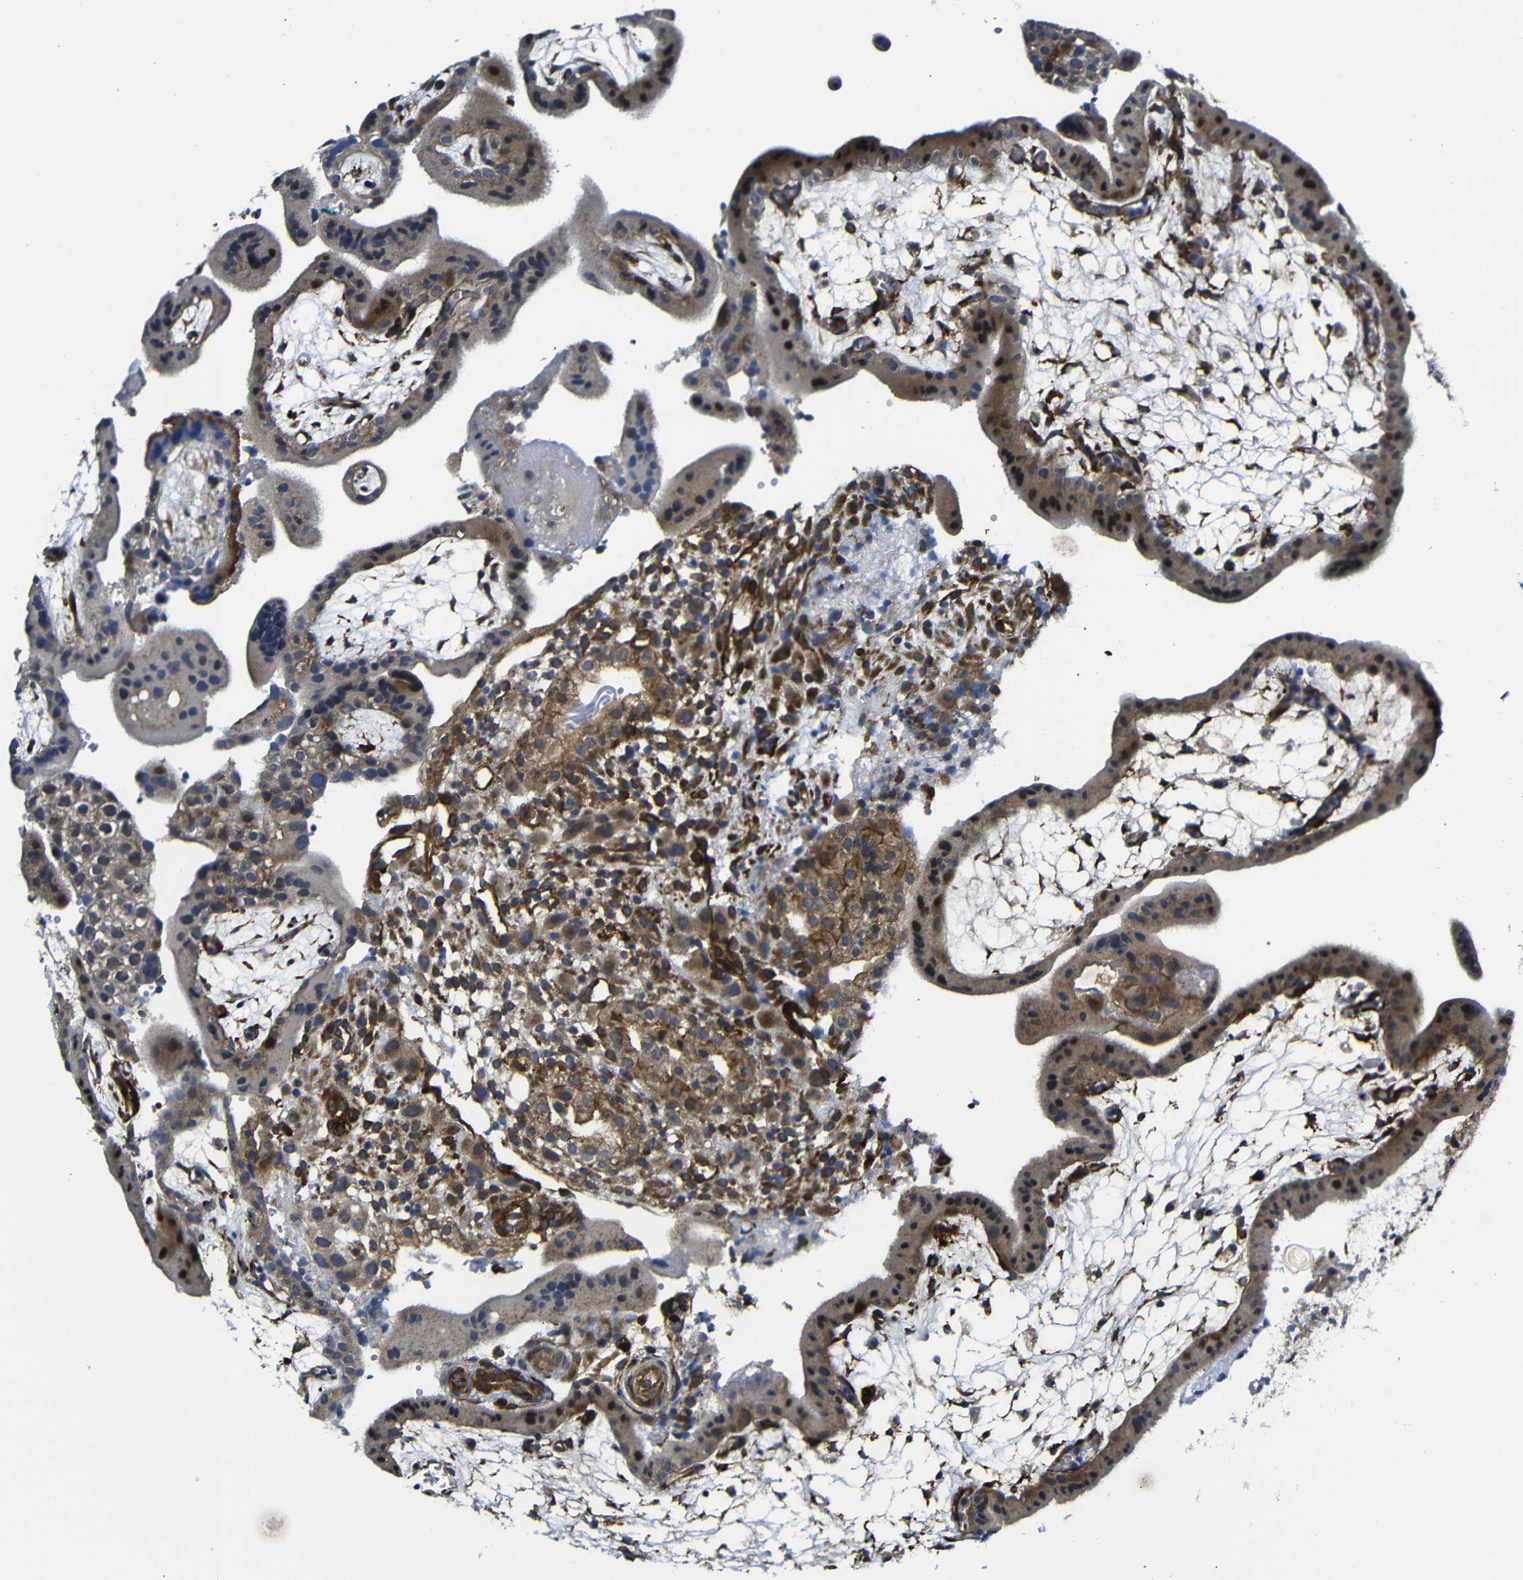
{"staining": {"intensity": "strong", "quantity": ">75%", "location": "cytoplasmic/membranous,nuclear"}, "tissue": "placenta", "cell_type": "Trophoblastic cells", "image_type": "normal", "snomed": [{"axis": "morphology", "description": "Normal tissue, NOS"}, {"axis": "topography", "description": "Placenta"}], "caption": "The micrograph displays immunohistochemical staining of normal placenta. There is strong cytoplasmic/membranous,nuclear positivity is identified in about >75% of trophoblastic cells. The staining was performed using DAB (3,3'-diaminobenzidine) to visualize the protein expression in brown, while the nuclei were stained in blue with hematoxylin (Magnification: 20x).", "gene": "PARP14", "patient": {"sex": "female", "age": 18}}